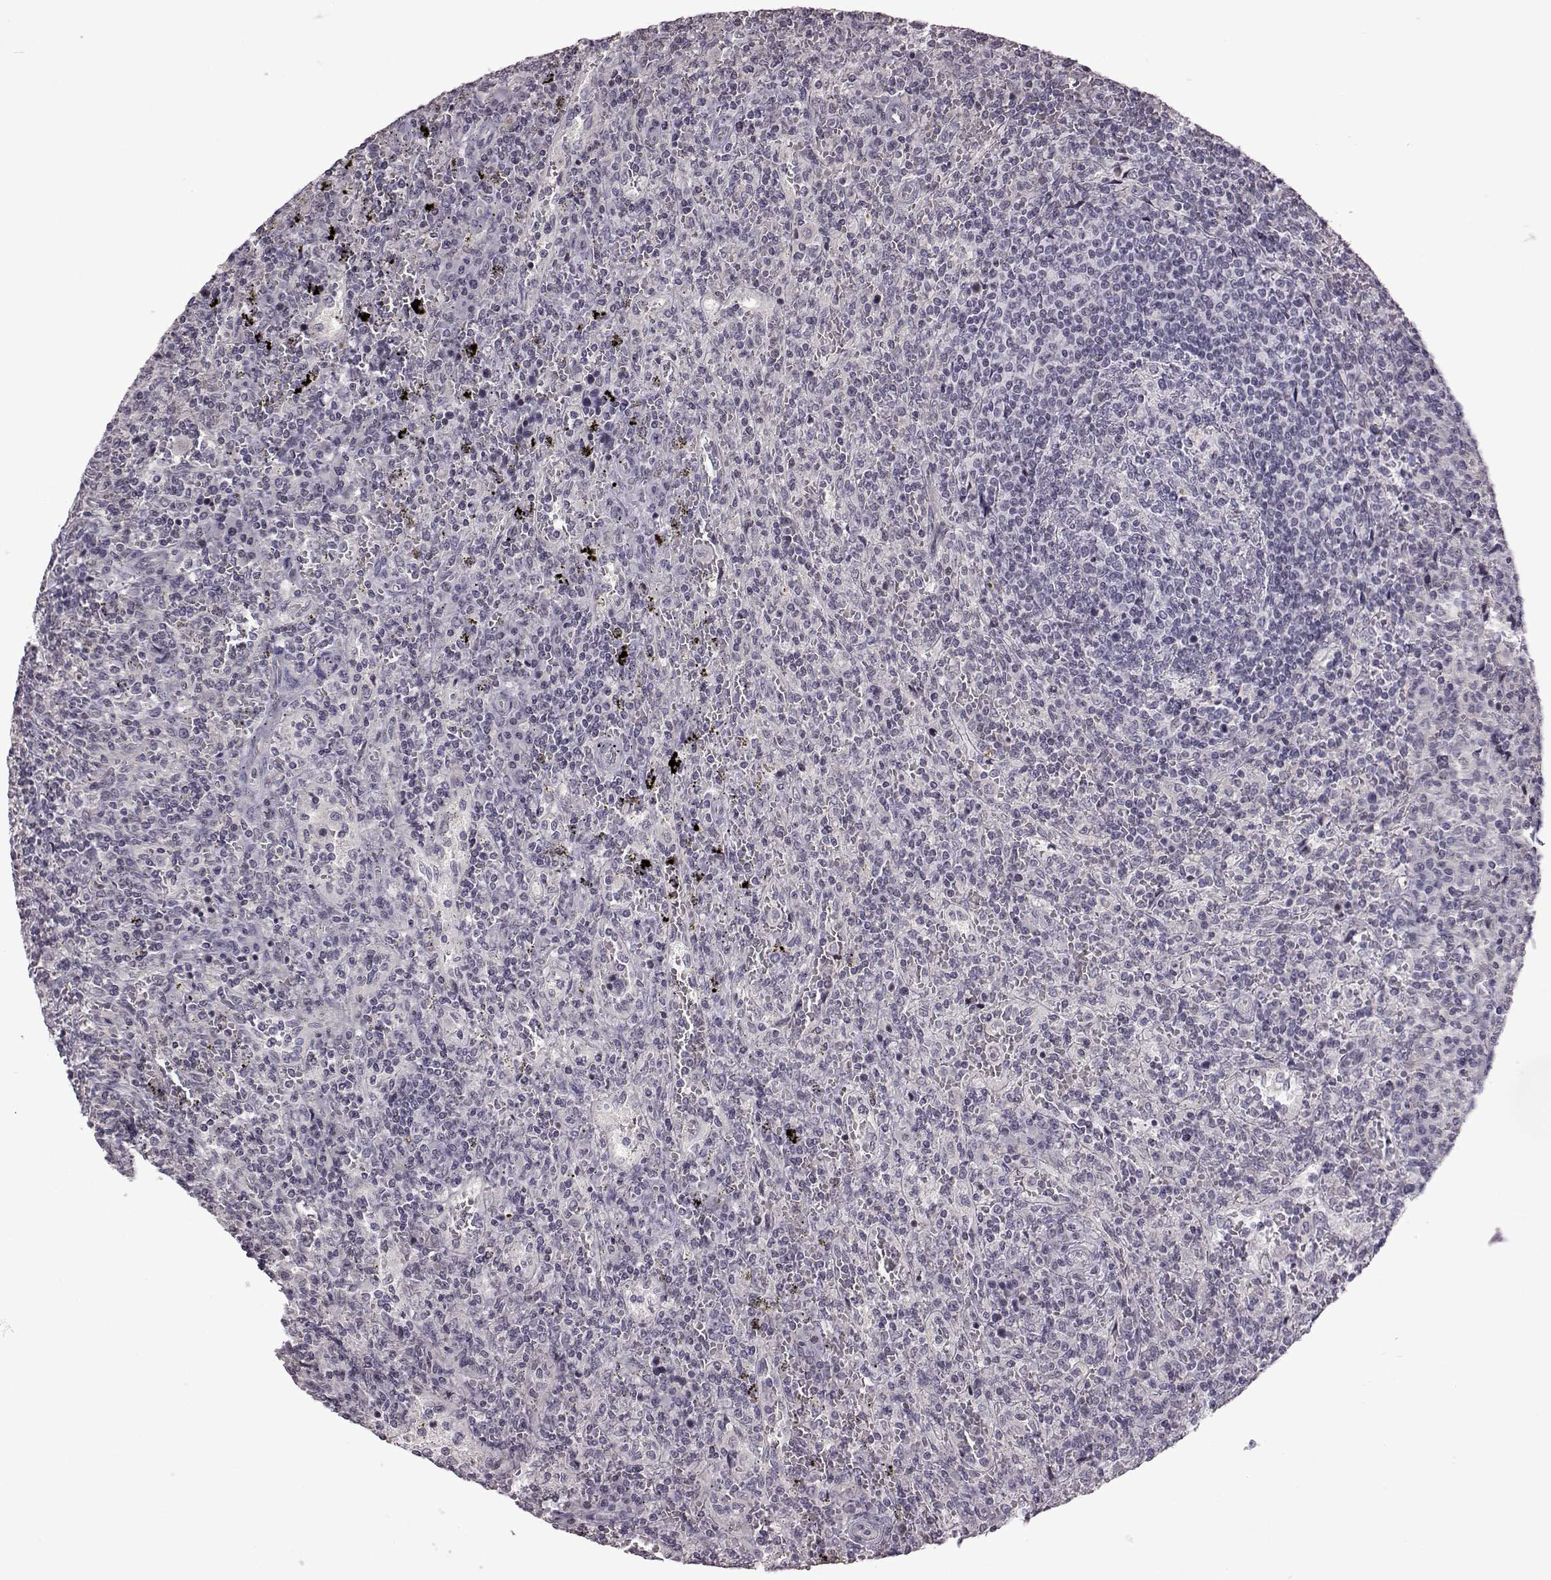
{"staining": {"intensity": "negative", "quantity": "none", "location": "none"}, "tissue": "lymphoma", "cell_type": "Tumor cells", "image_type": "cancer", "snomed": [{"axis": "morphology", "description": "Malignant lymphoma, non-Hodgkin's type, Low grade"}, {"axis": "topography", "description": "Spleen"}], "caption": "Tumor cells show no significant protein expression in lymphoma.", "gene": "GAL", "patient": {"sex": "male", "age": 62}}